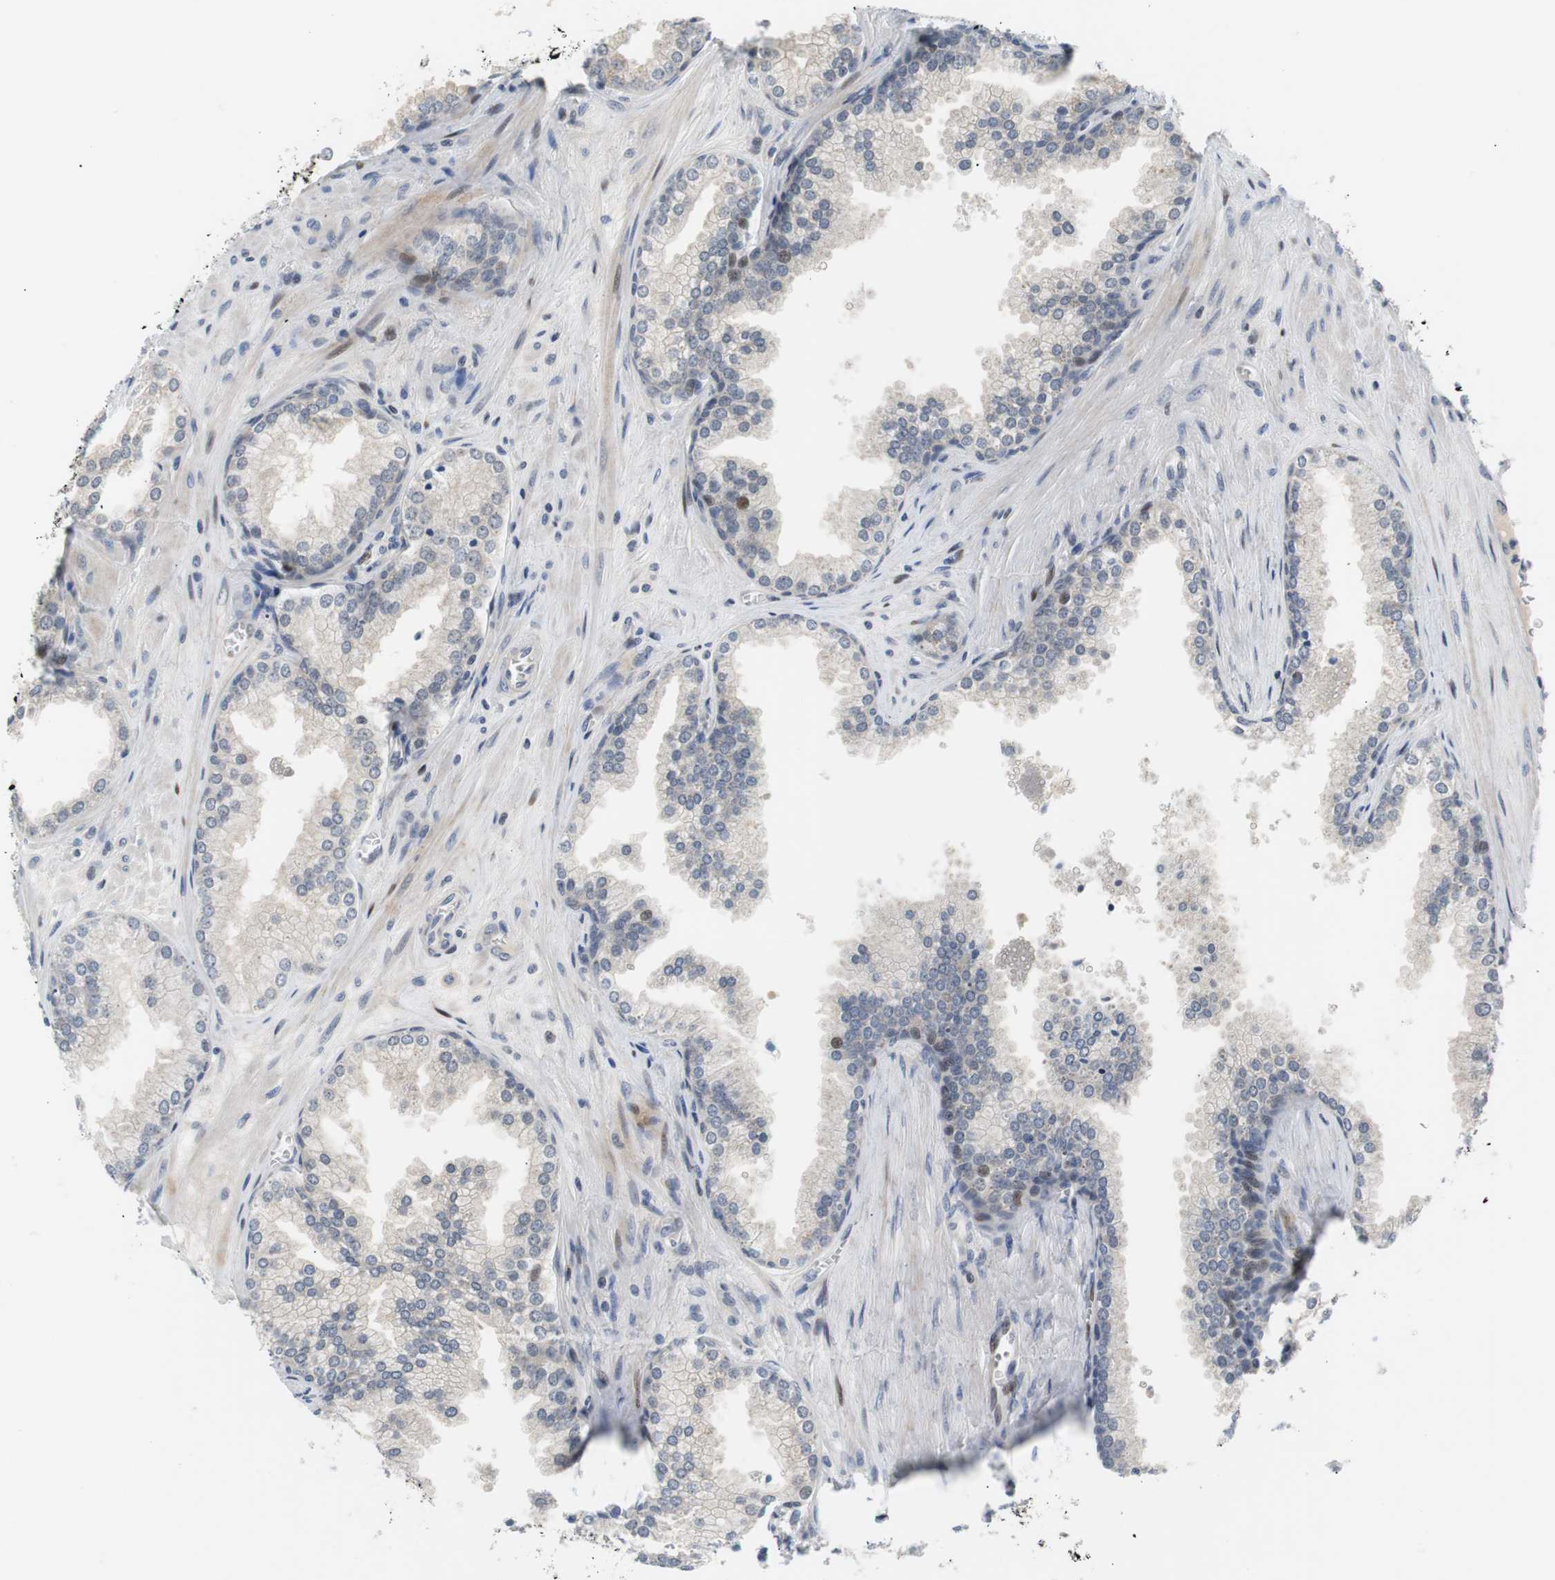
{"staining": {"intensity": "negative", "quantity": "none", "location": "none"}, "tissue": "prostate cancer", "cell_type": "Tumor cells", "image_type": "cancer", "snomed": [{"axis": "morphology", "description": "Adenocarcinoma, Low grade"}, {"axis": "topography", "description": "Prostate"}], "caption": "Human prostate low-grade adenocarcinoma stained for a protein using IHC reveals no positivity in tumor cells.", "gene": "MAP2K4", "patient": {"sex": "male", "age": 60}}